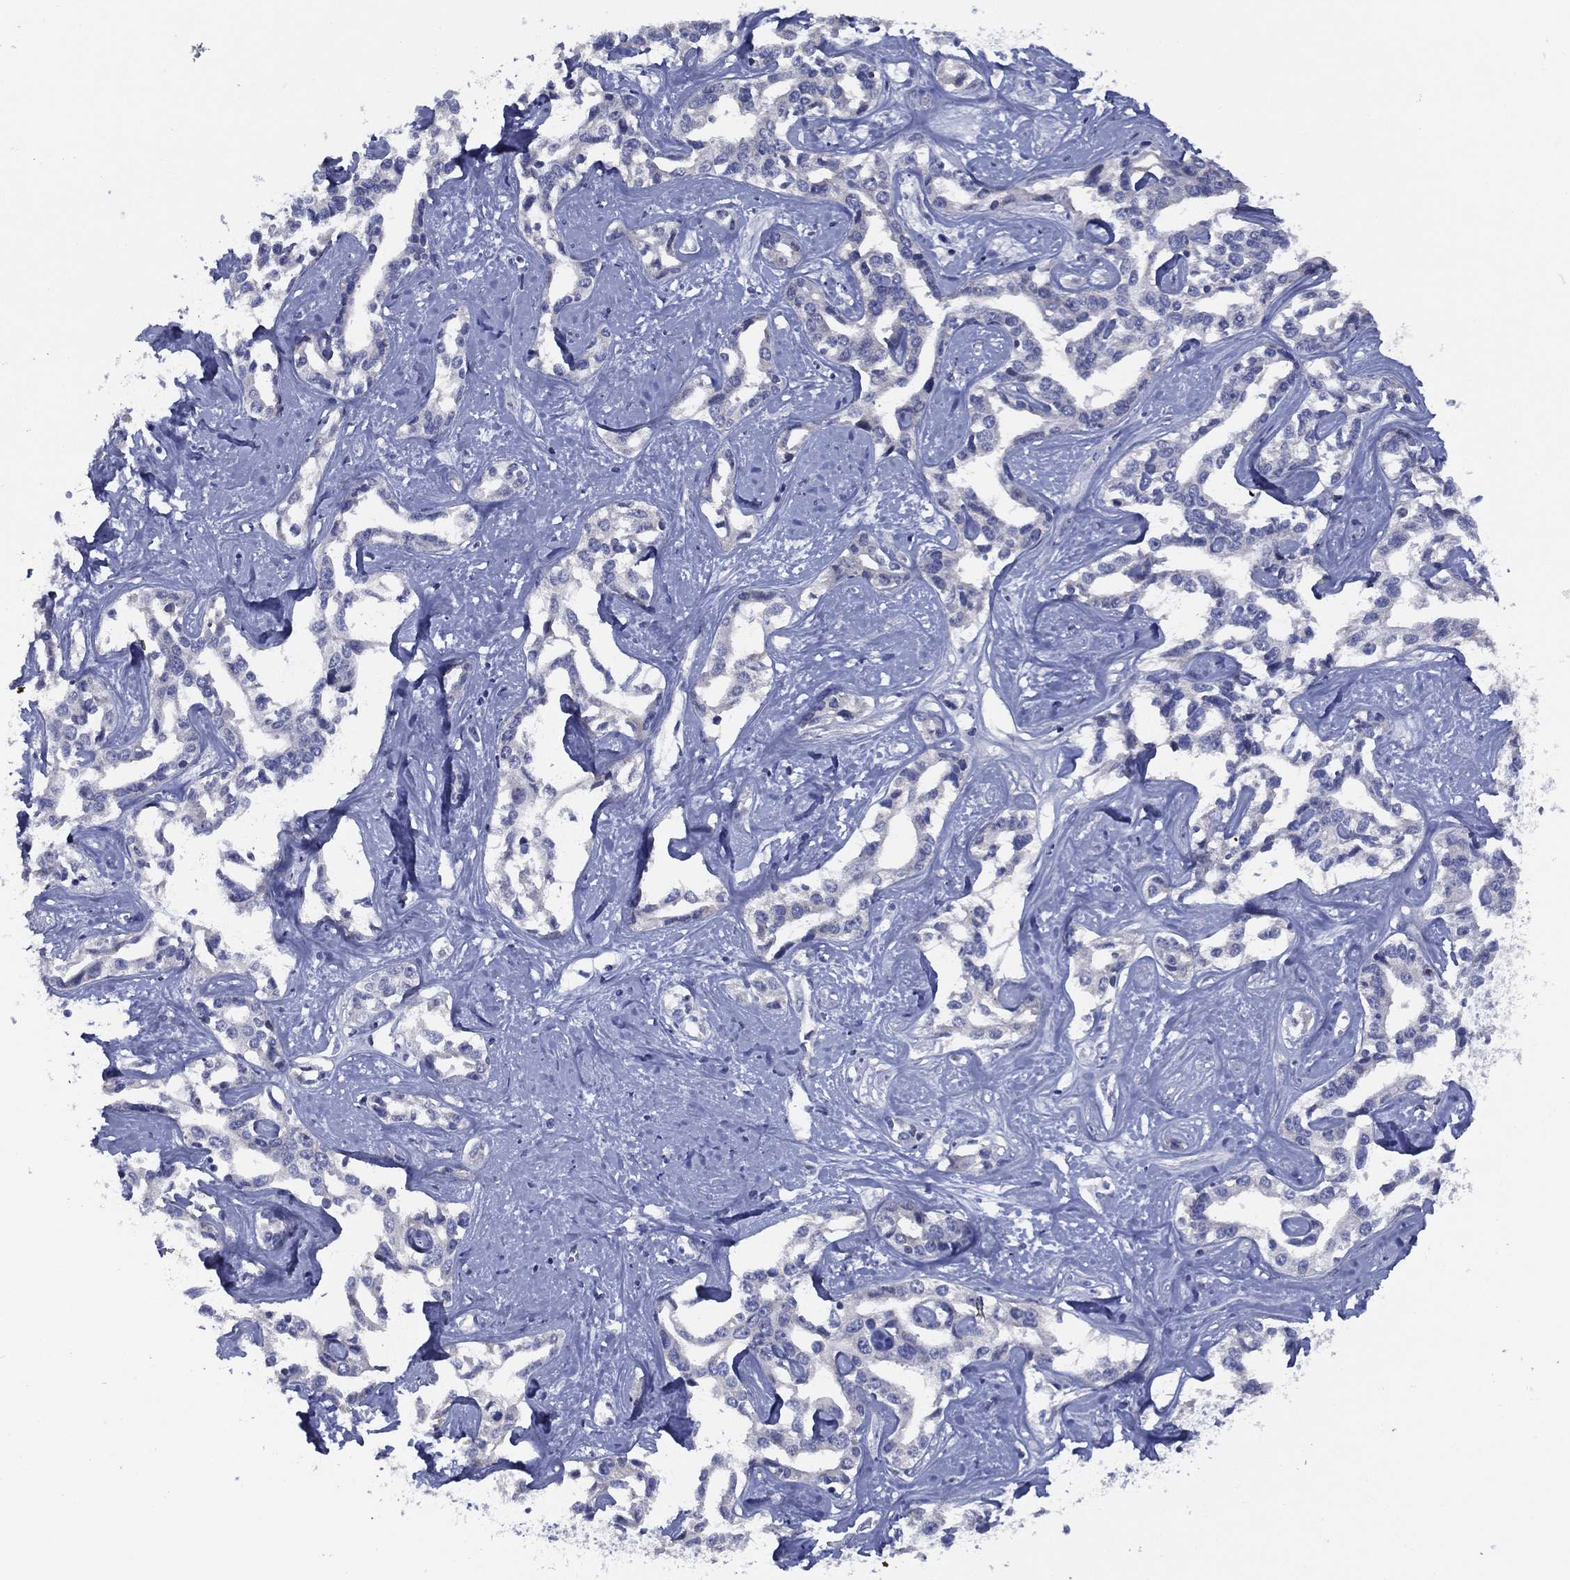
{"staining": {"intensity": "negative", "quantity": "none", "location": "none"}, "tissue": "liver cancer", "cell_type": "Tumor cells", "image_type": "cancer", "snomed": [{"axis": "morphology", "description": "Cholangiocarcinoma"}, {"axis": "topography", "description": "Liver"}], "caption": "The photomicrograph reveals no significant staining in tumor cells of liver cancer (cholangiocarcinoma). (Brightfield microscopy of DAB immunohistochemistry at high magnification).", "gene": "SLC13A4", "patient": {"sex": "male", "age": 59}}